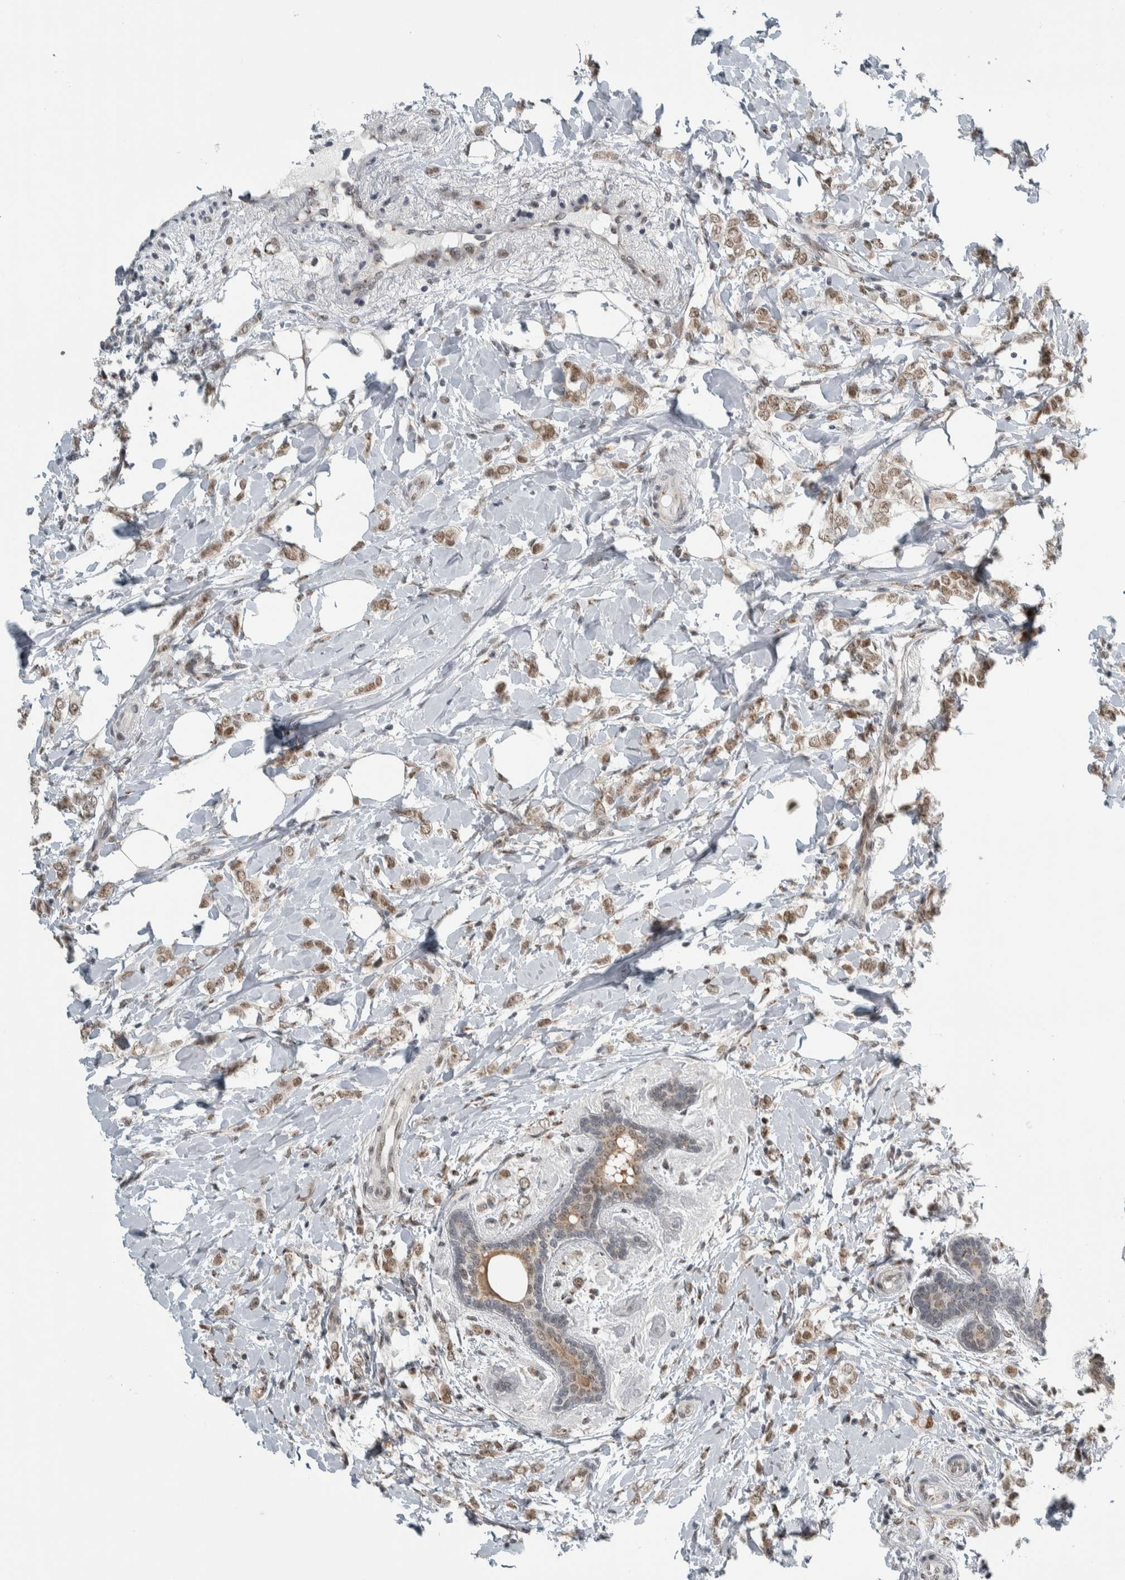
{"staining": {"intensity": "weak", "quantity": ">75%", "location": "nuclear"}, "tissue": "breast cancer", "cell_type": "Tumor cells", "image_type": "cancer", "snomed": [{"axis": "morphology", "description": "Normal tissue, NOS"}, {"axis": "morphology", "description": "Lobular carcinoma"}, {"axis": "topography", "description": "Breast"}], "caption": "Brown immunohistochemical staining in human breast lobular carcinoma demonstrates weak nuclear expression in approximately >75% of tumor cells.", "gene": "ZMYND8", "patient": {"sex": "female", "age": 47}}